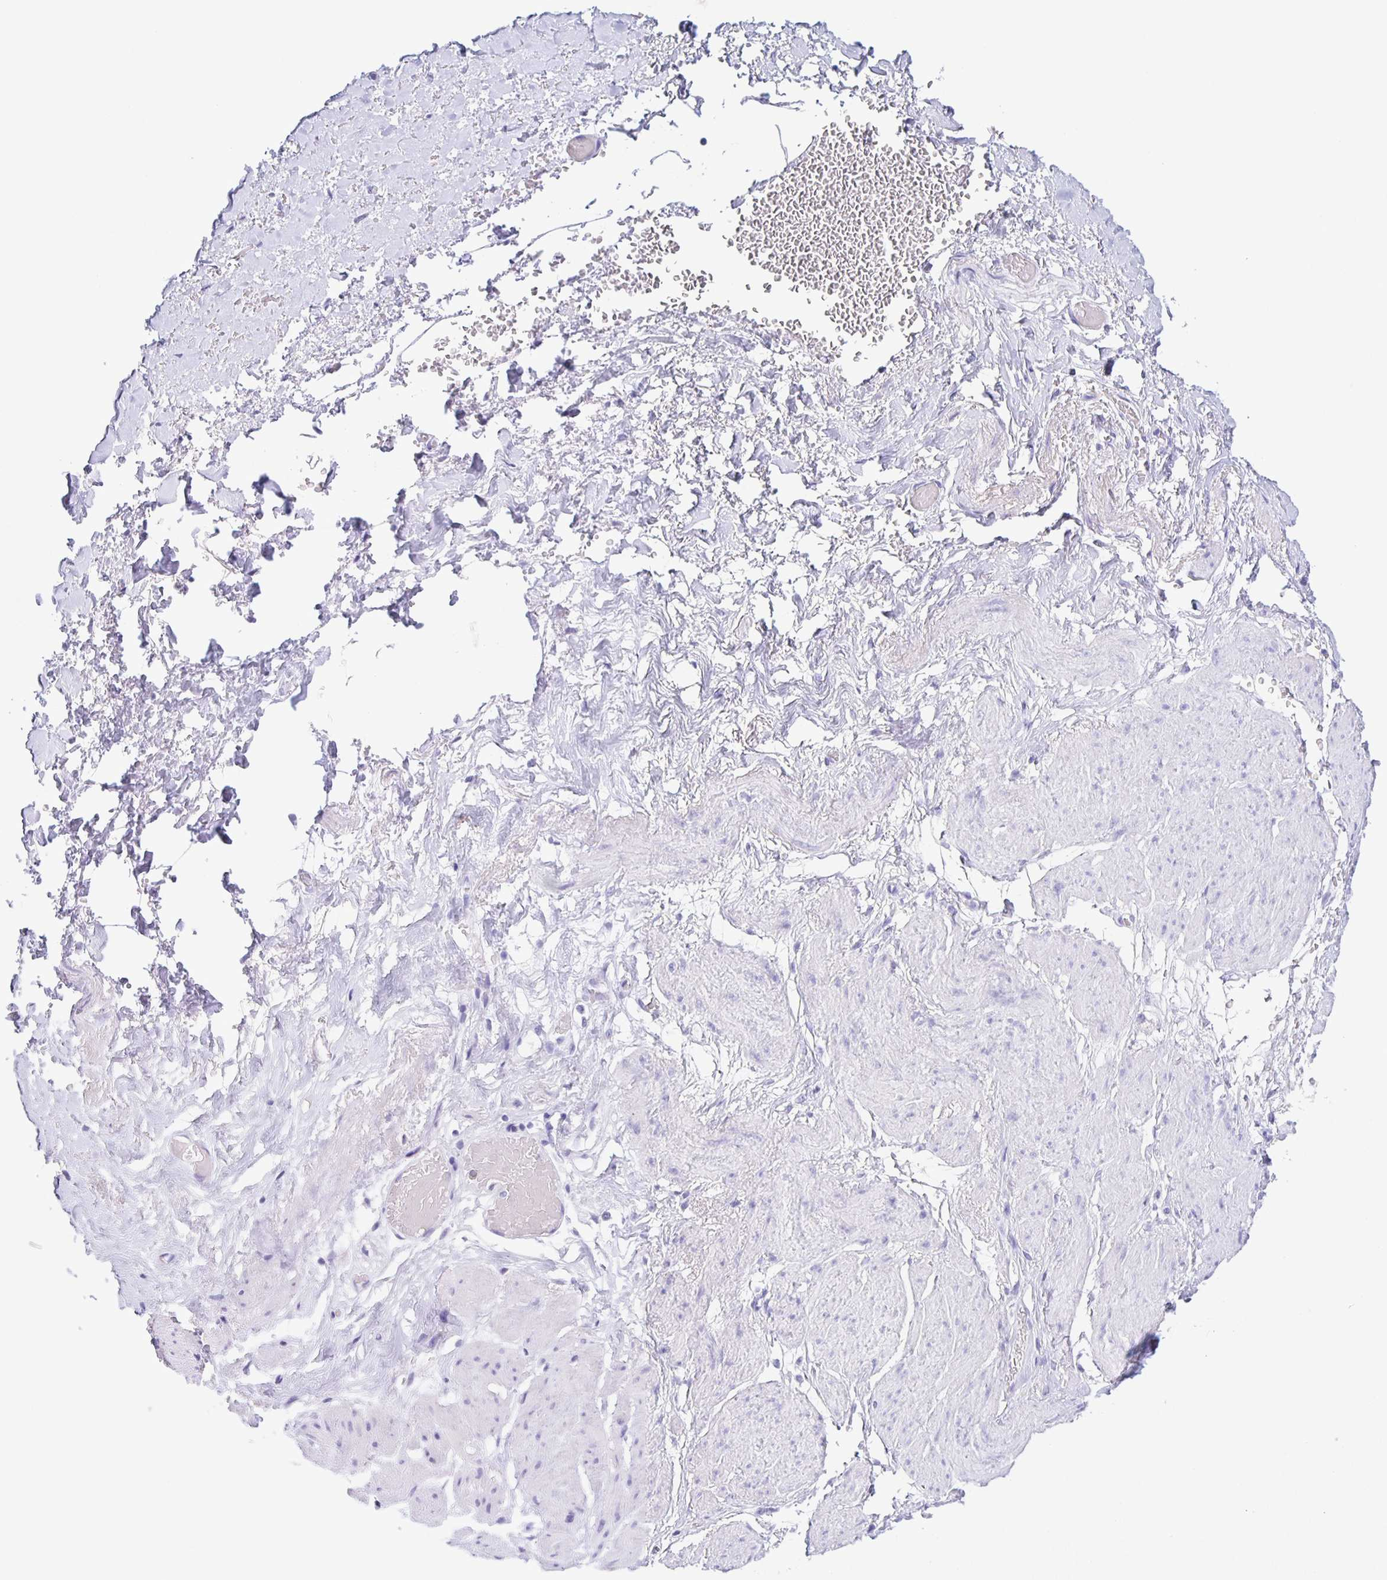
{"staining": {"intensity": "negative", "quantity": "none", "location": "none"}, "tissue": "adipose tissue", "cell_type": "Adipocytes", "image_type": "normal", "snomed": [{"axis": "morphology", "description": "Normal tissue, NOS"}, {"axis": "topography", "description": "Vagina"}, {"axis": "topography", "description": "Peripheral nerve tissue"}], "caption": "A photomicrograph of human adipose tissue is negative for staining in adipocytes. (DAB (3,3'-diaminobenzidine) immunohistochemistry visualized using brightfield microscopy, high magnification).", "gene": "TGIF2LX", "patient": {"sex": "female", "age": 71}}